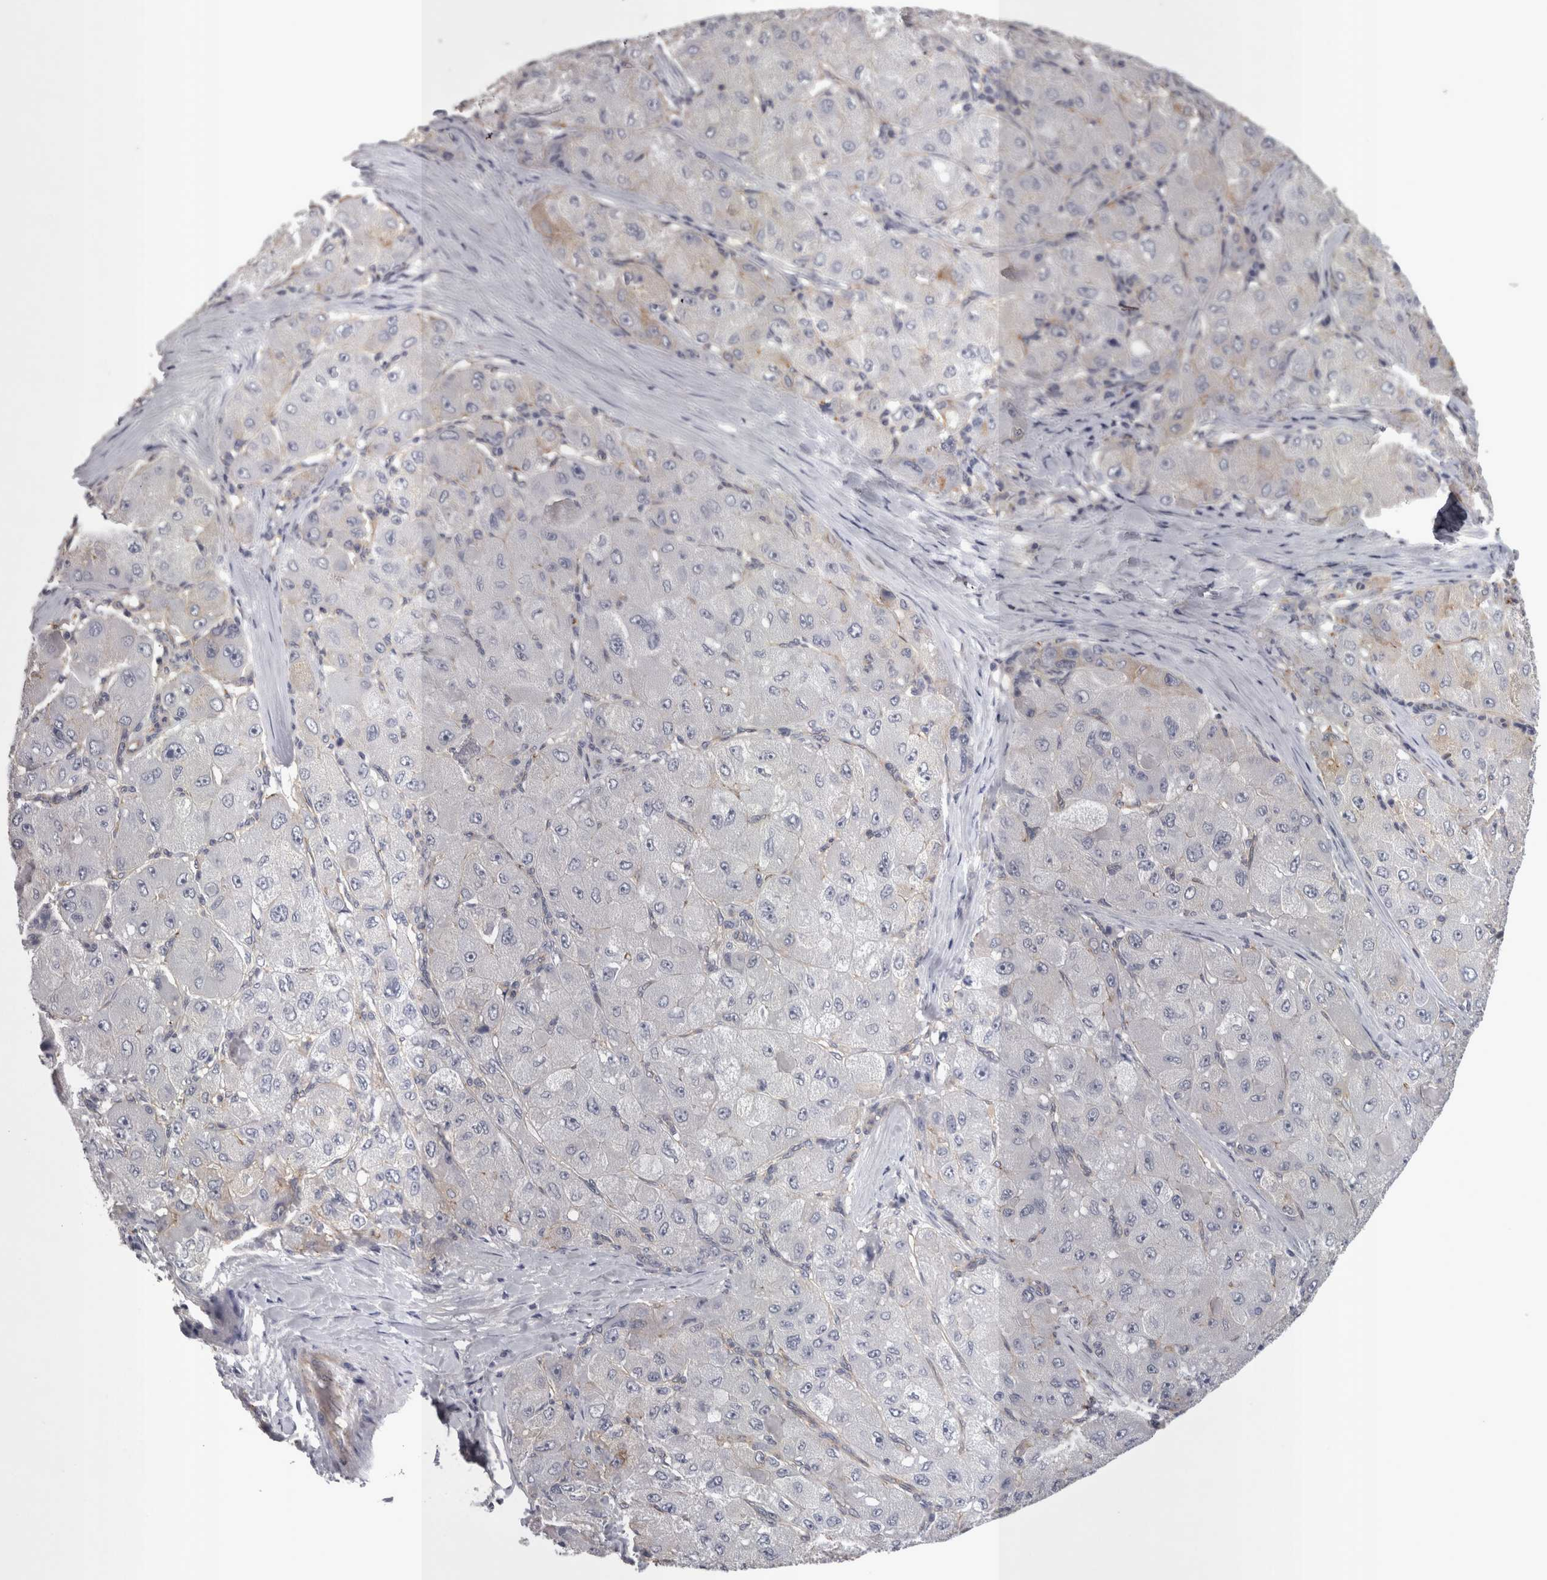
{"staining": {"intensity": "negative", "quantity": "none", "location": "none"}, "tissue": "liver cancer", "cell_type": "Tumor cells", "image_type": "cancer", "snomed": [{"axis": "morphology", "description": "Carcinoma, Hepatocellular, NOS"}, {"axis": "topography", "description": "Liver"}], "caption": "Photomicrograph shows no protein staining in tumor cells of liver cancer (hepatocellular carcinoma) tissue. (DAB immunohistochemistry visualized using brightfield microscopy, high magnification).", "gene": "LYZL6", "patient": {"sex": "male", "age": 80}}